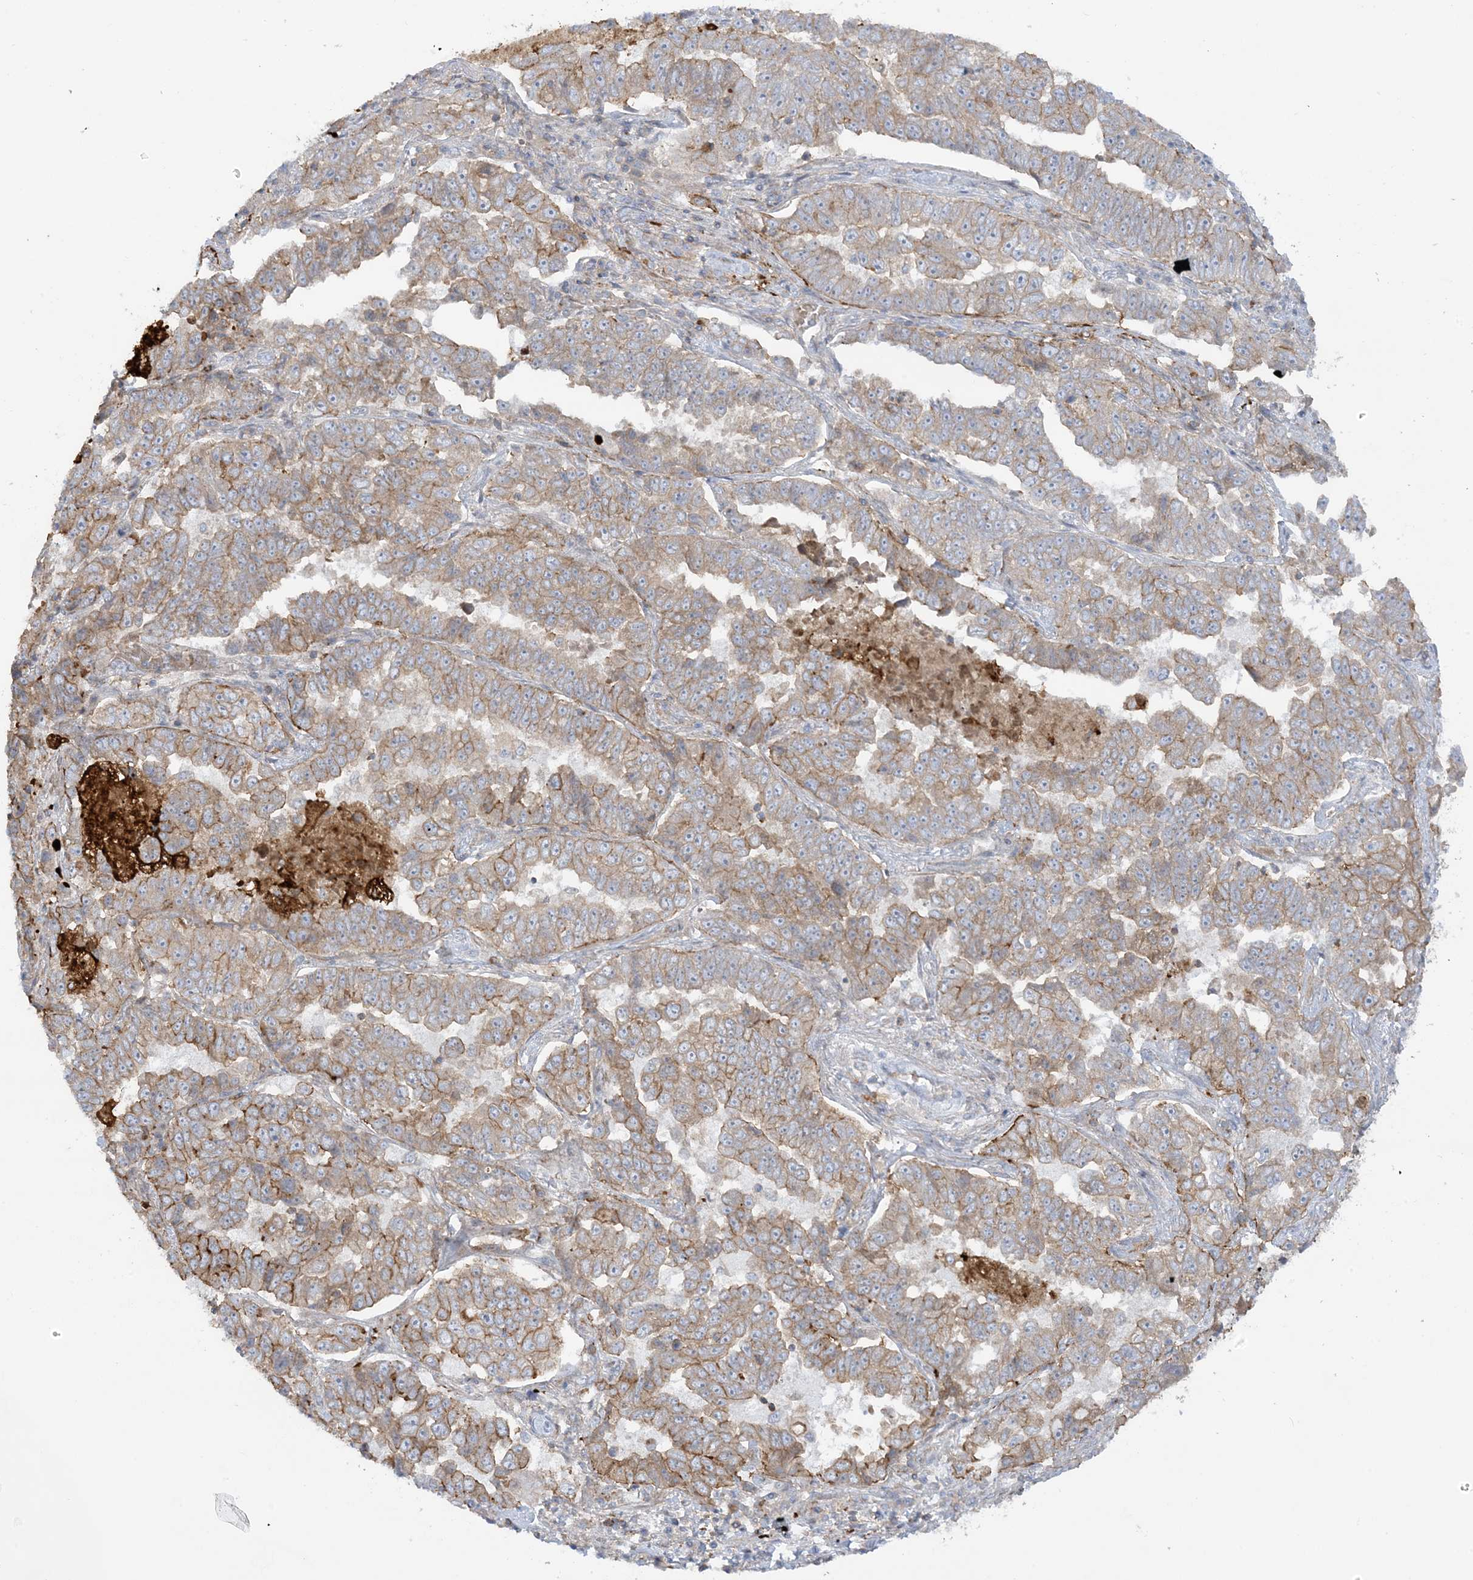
{"staining": {"intensity": "moderate", "quantity": "25%-75%", "location": "cytoplasmic/membranous"}, "tissue": "lung cancer", "cell_type": "Tumor cells", "image_type": "cancer", "snomed": [{"axis": "morphology", "description": "Adenocarcinoma, NOS"}, {"axis": "topography", "description": "Lung"}], "caption": "A photomicrograph of adenocarcinoma (lung) stained for a protein reveals moderate cytoplasmic/membranous brown staining in tumor cells.", "gene": "ICMT", "patient": {"sex": "female", "age": 51}}